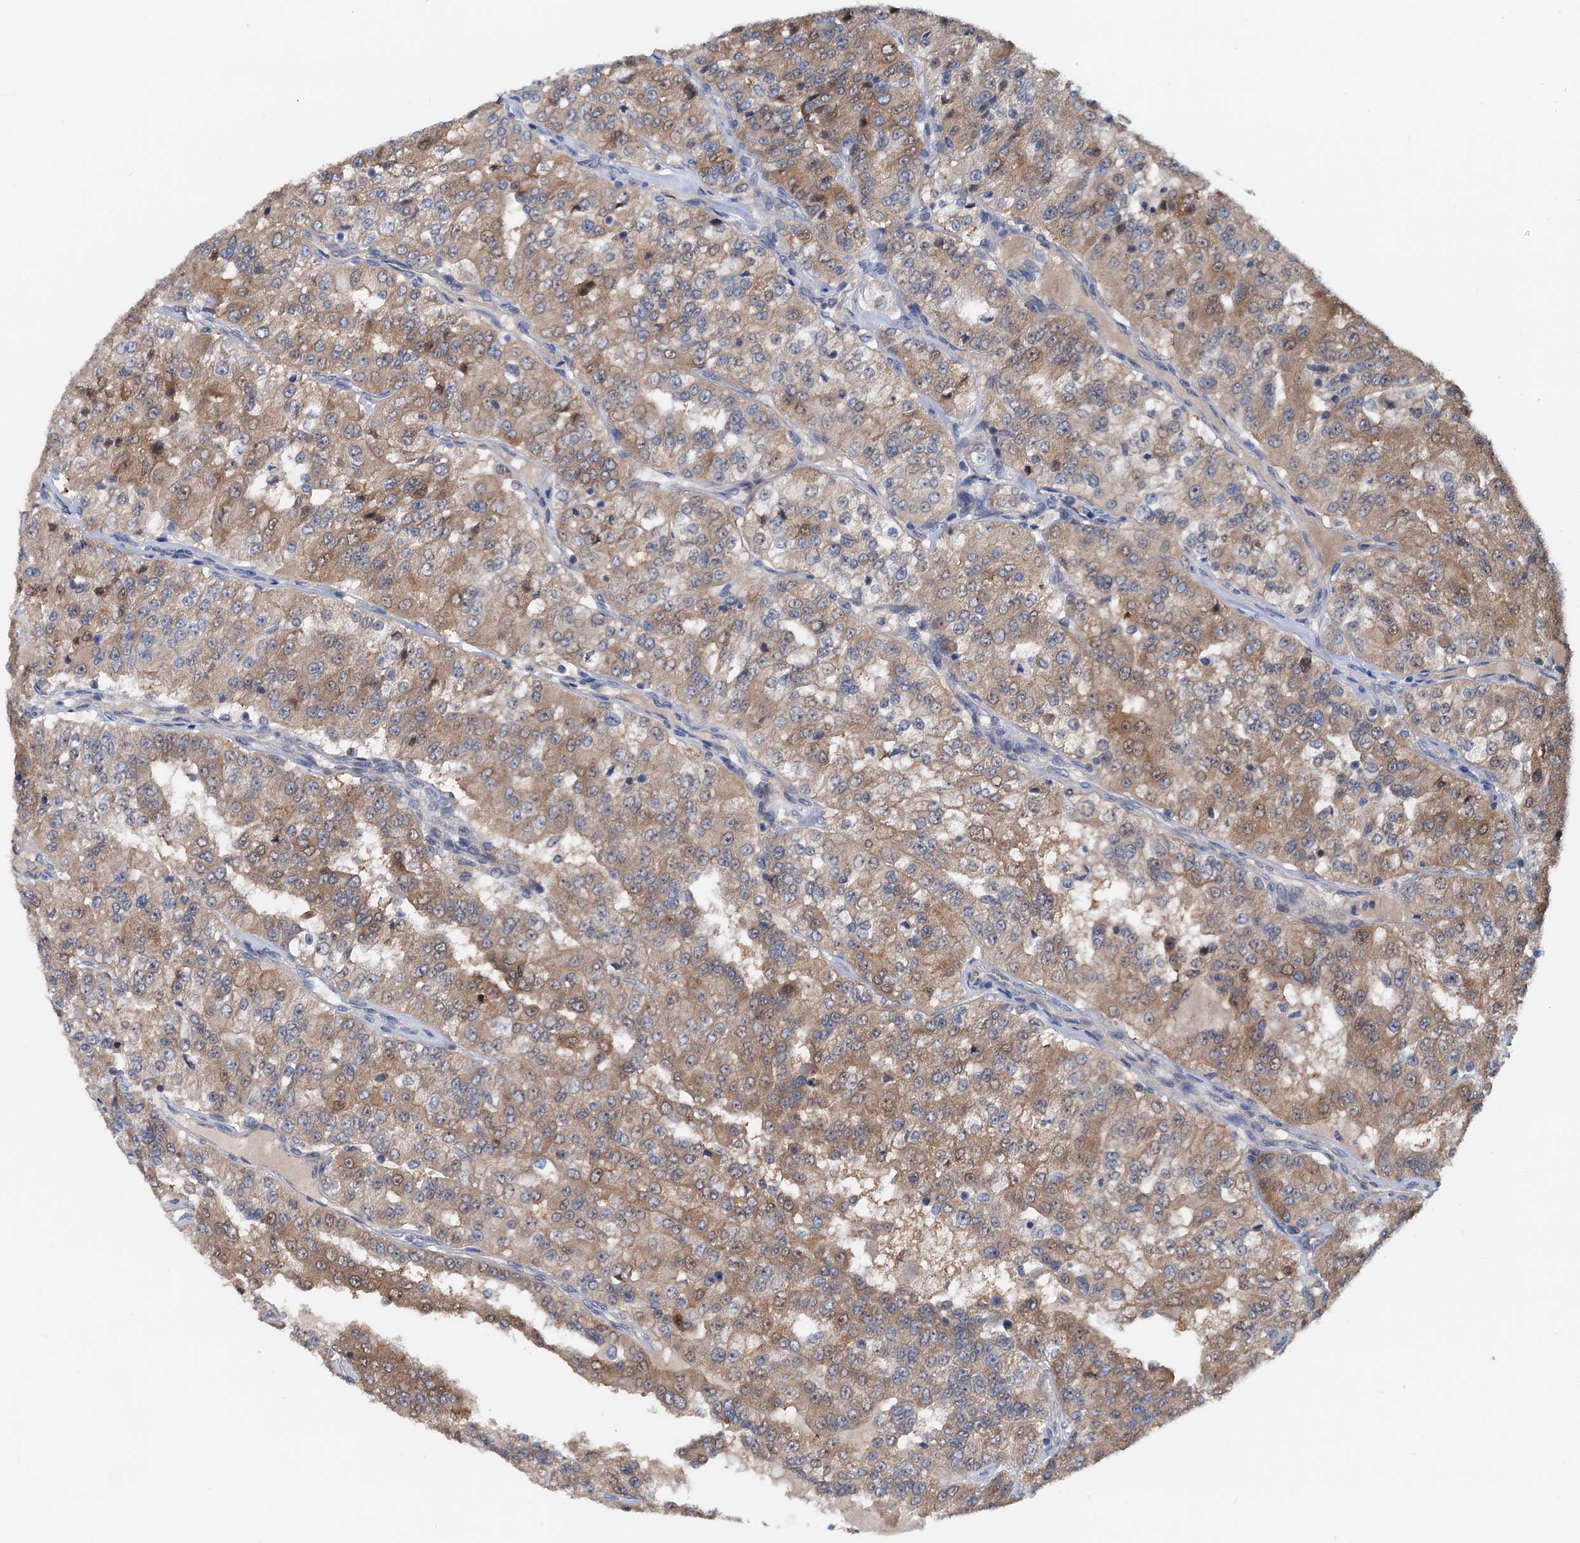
{"staining": {"intensity": "moderate", "quantity": ">75%", "location": "cytoplasmic/membranous"}, "tissue": "renal cancer", "cell_type": "Tumor cells", "image_type": "cancer", "snomed": [{"axis": "morphology", "description": "Adenocarcinoma, NOS"}, {"axis": "topography", "description": "Kidney"}], "caption": "A histopathology image of renal cancer (adenocarcinoma) stained for a protein shows moderate cytoplasmic/membranous brown staining in tumor cells.", "gene": "ELAC1", "patient": {"sex": "female", "age": 63}}